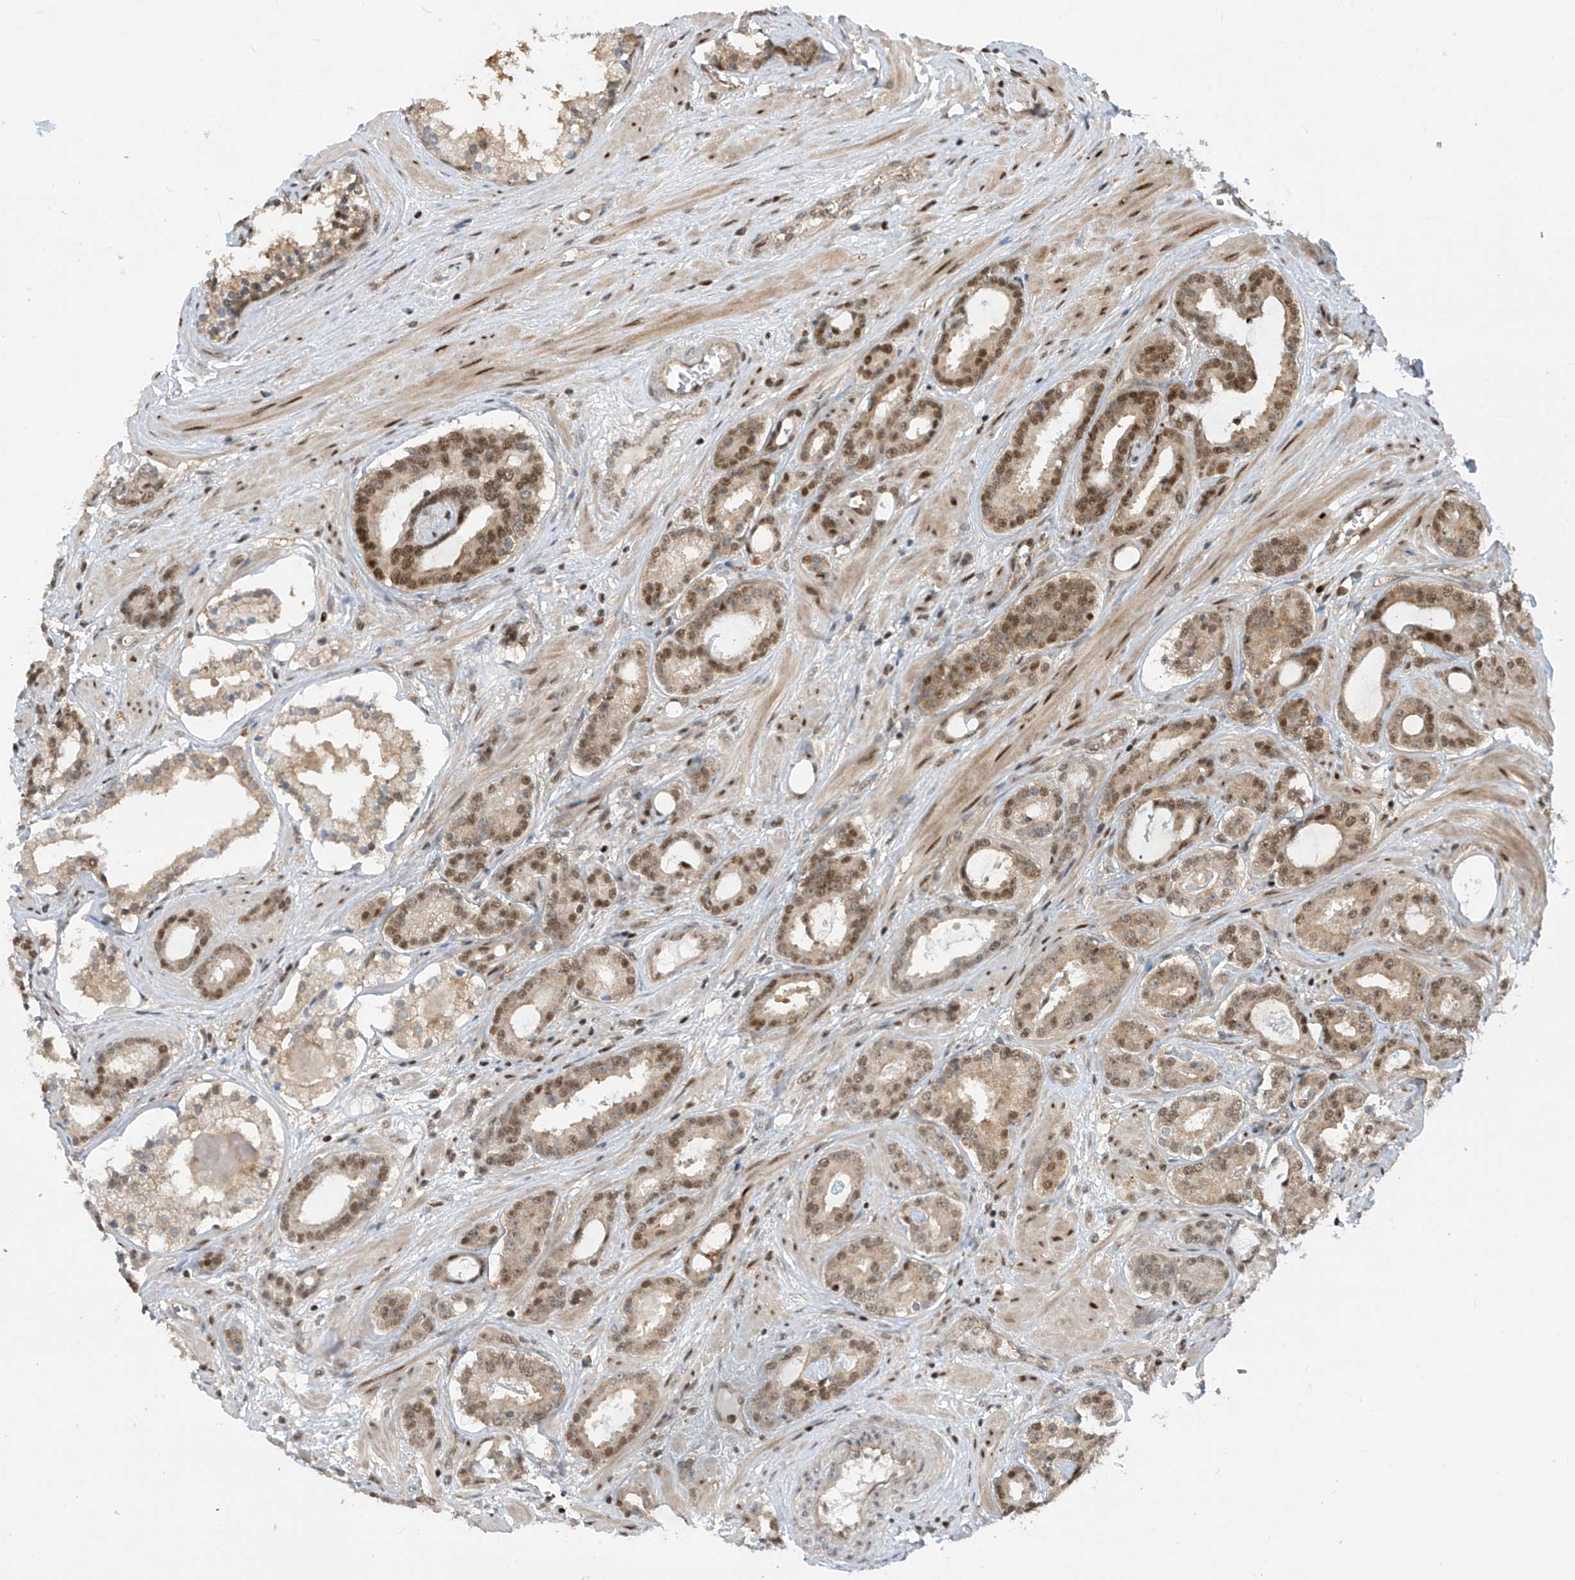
{"staining": {"intensity": "moderate", "quantity": ">75%", "location": "cytoplasmic/membranous,nuclear"}, "tissue": "prostate cancer", "cell_type": "Tumor cells", "image_type": "cancer", "snomed": [{"axis": "morphology", "description": "Adenocarcinoma, High grade"}, {"axis": "topography", "description": "Prostate"}], "caption": "The photomicrograph demonstrates staining of prostate cancer, revealing moderate cytoplasmic/membranous and nuclear protein staining (brown color) within tumor cells. The staining was performed using DAB (3,3'-diaminobenzidine), with brown indicating positive protein expression. Nuclei are stained blue with hematoxylin.", "gene": "LAGE3", "patient": {"sex": "male", "age": 58}}